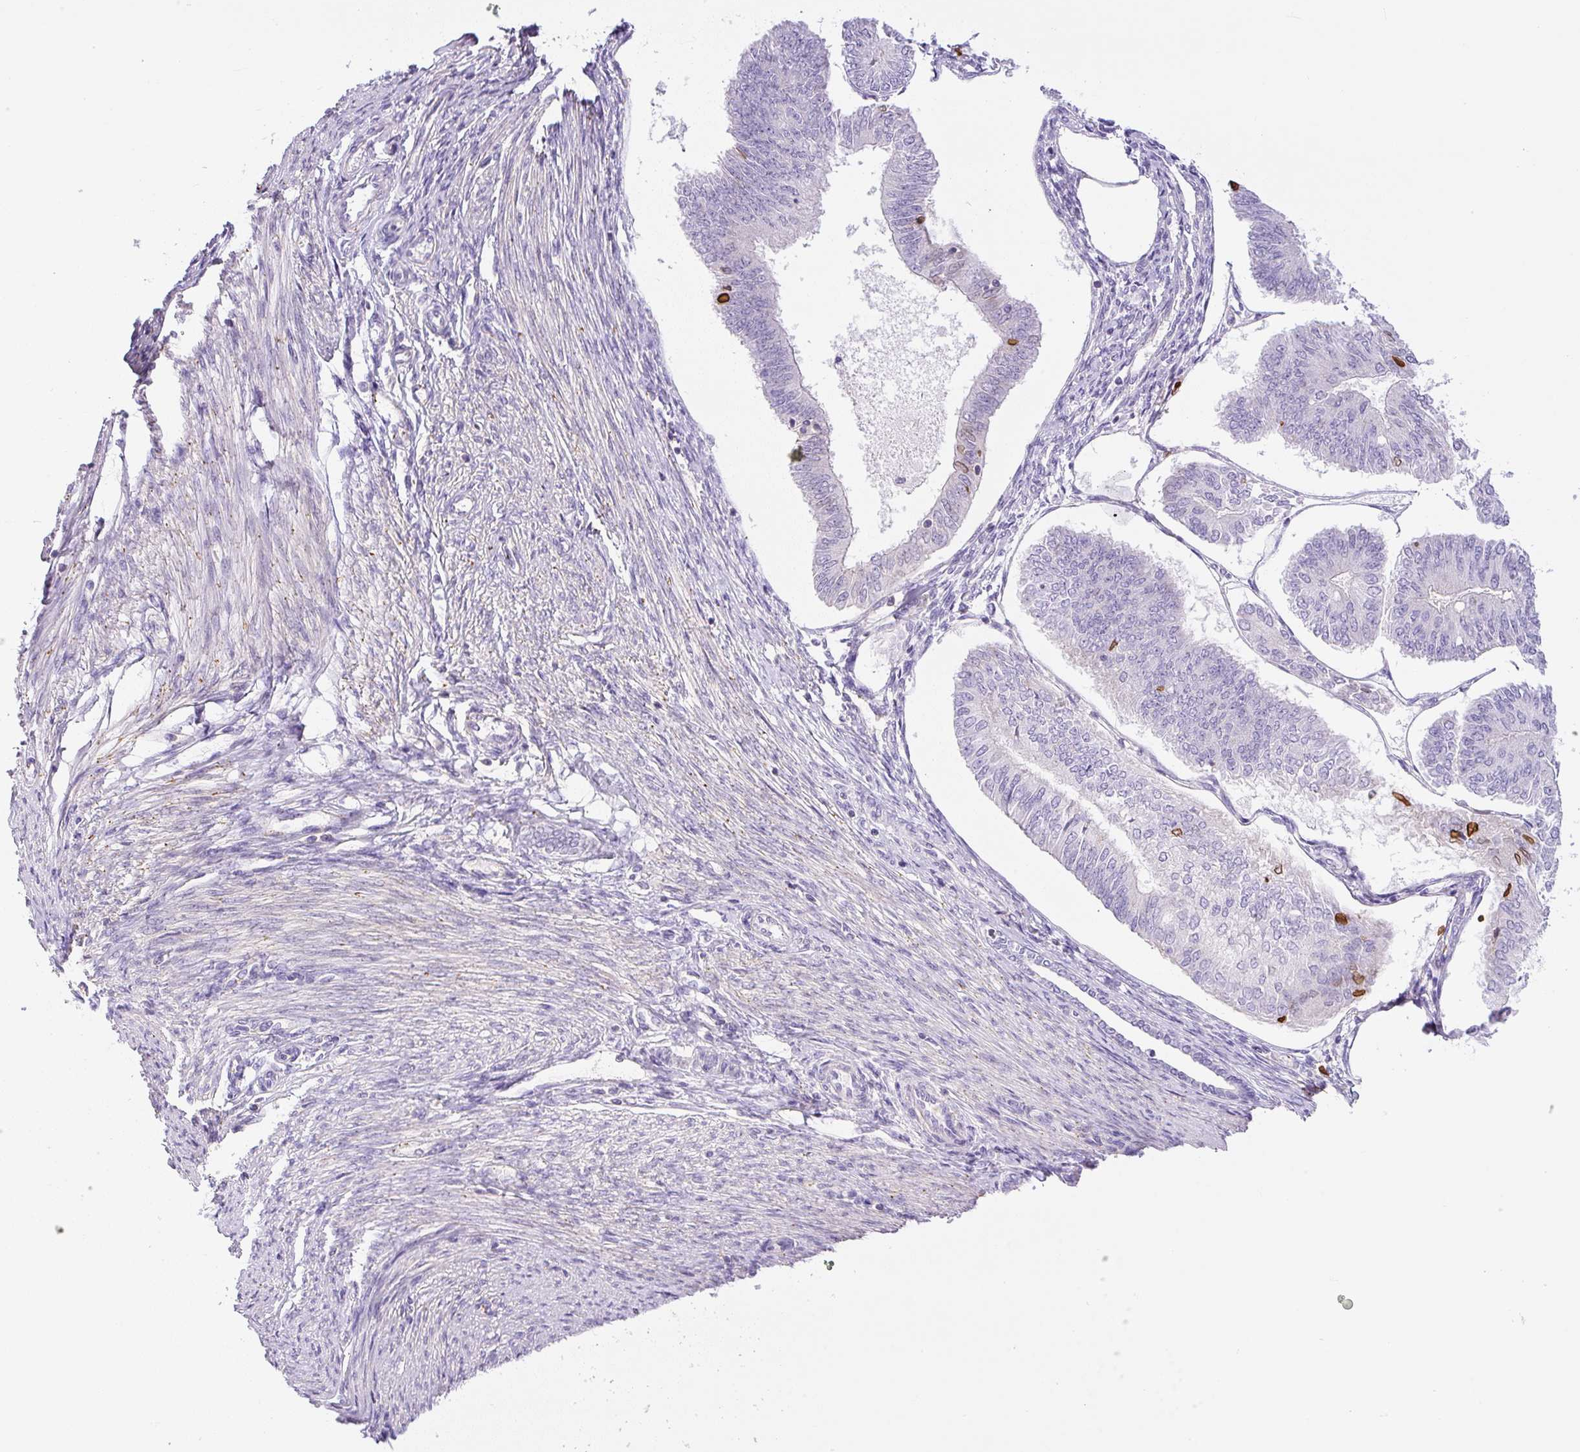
{"staining": {"intensity": "negative", "quantity": "none", "location": "none"}, "tissue": "endometrial cancer", "cell_type": "Tumor cells", "image_type": "cancer", "snomed": [{"axis": "morphology", "description": "Adenocarcinoma, NOS"}, {"axis": "topography", "description": "Endometrium"}], "caption": "There is no significant staining in tumor cells of endometrial adenocarcinoma.", "gene": "PIP5KL1", "patient": {"sex": "female", "age": 58}}